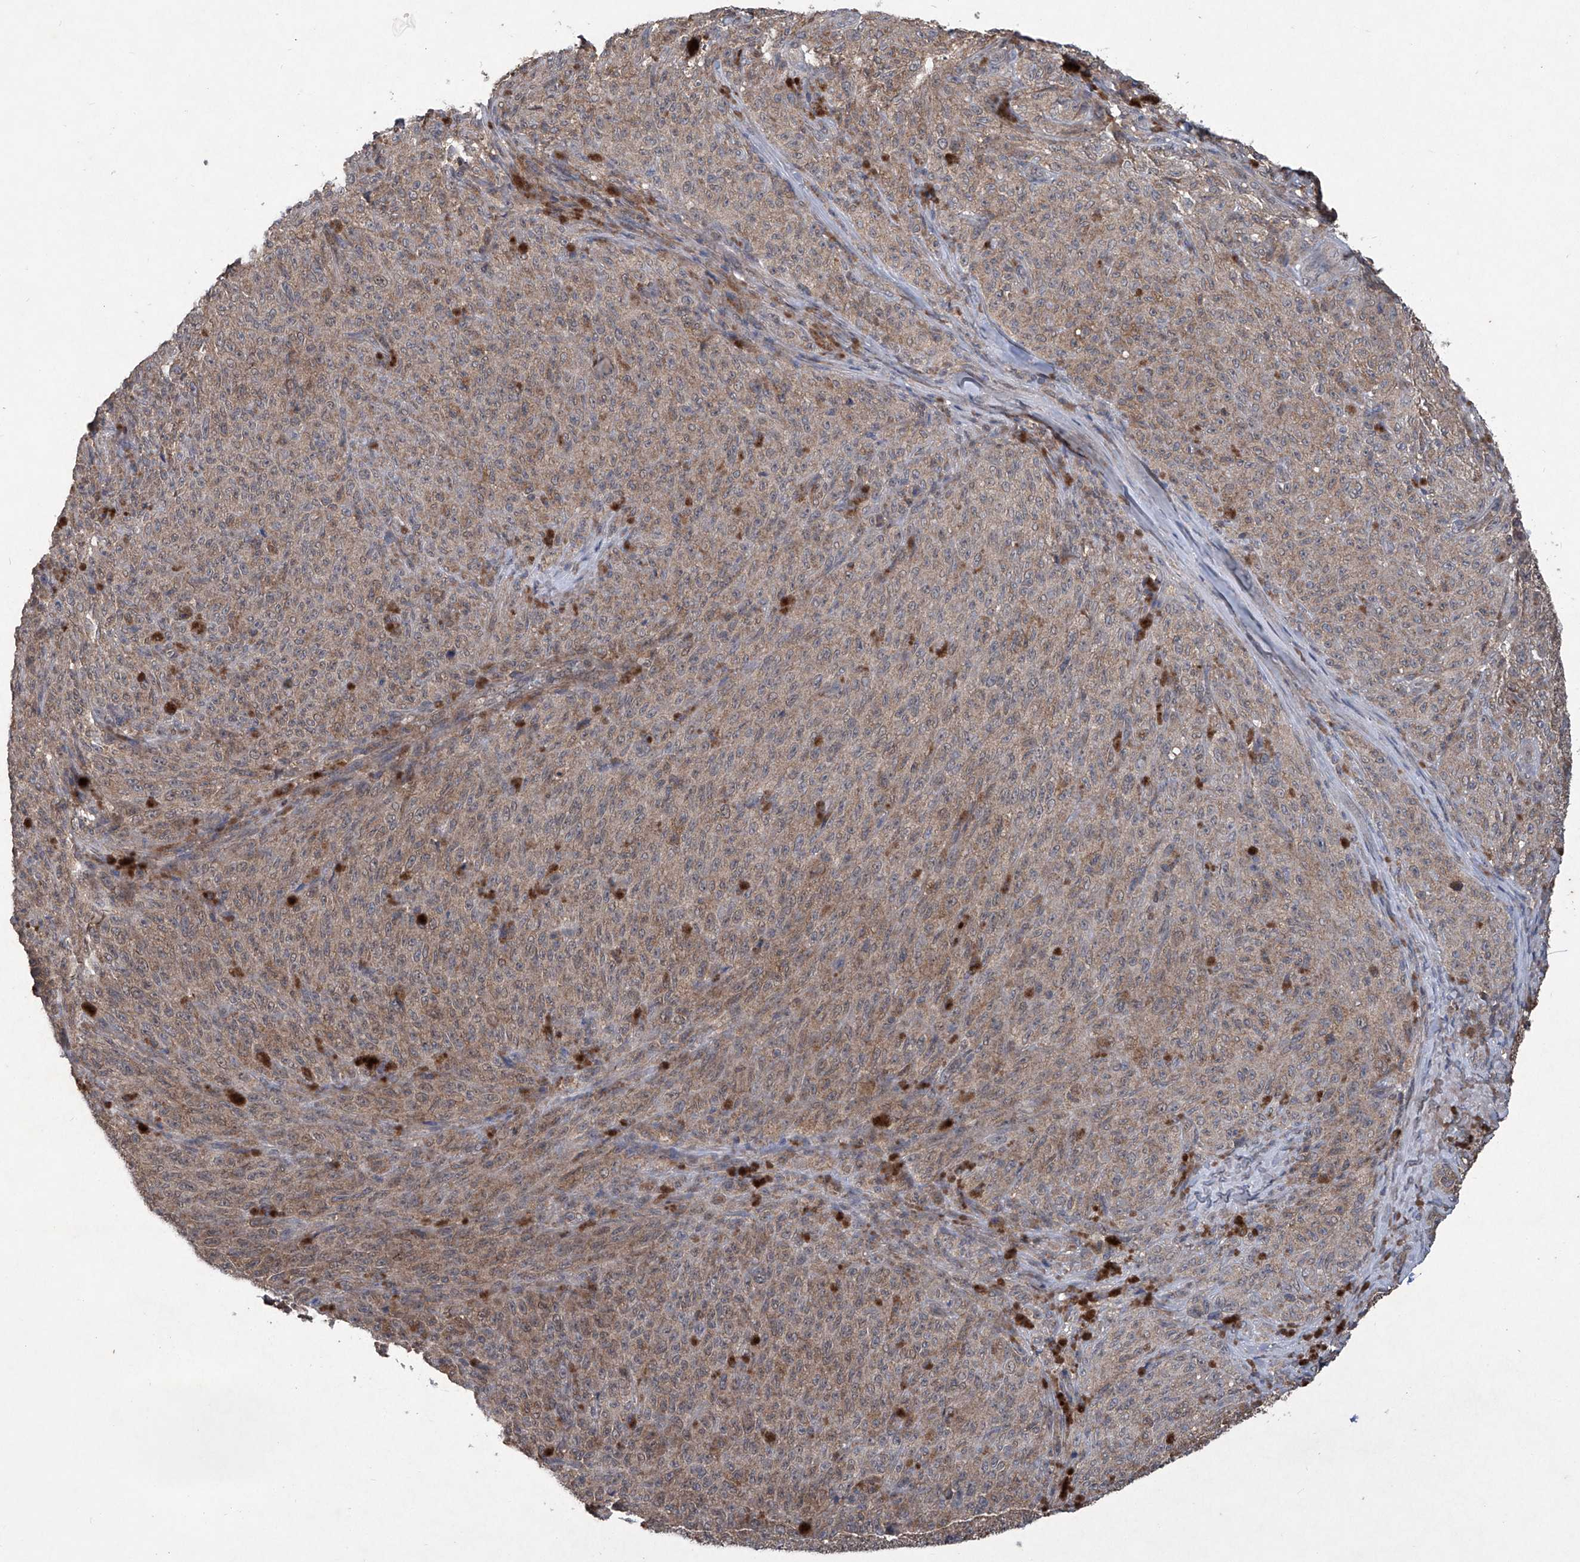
{"staining": {"intensity": "moderate", "quantity": ">75%", "location": "cytoplasmic/membranous"}, "tissue": "melanoma", "cell_type": "Tumor cells", "image_type": "cancer", "snomed": [{"axis": "morphology", "description": "Malignant melanoma, NOS"}, {"axis": "topography", "description": "Skin"}], "caption": "Malignant melanoma stained with a brown dye shows moderate cytoplasmic/membranous positive expression in approximately >75% of tumor cells.", "gene": "SUMF2", "patient": {"sex": "female", "age": 82}}